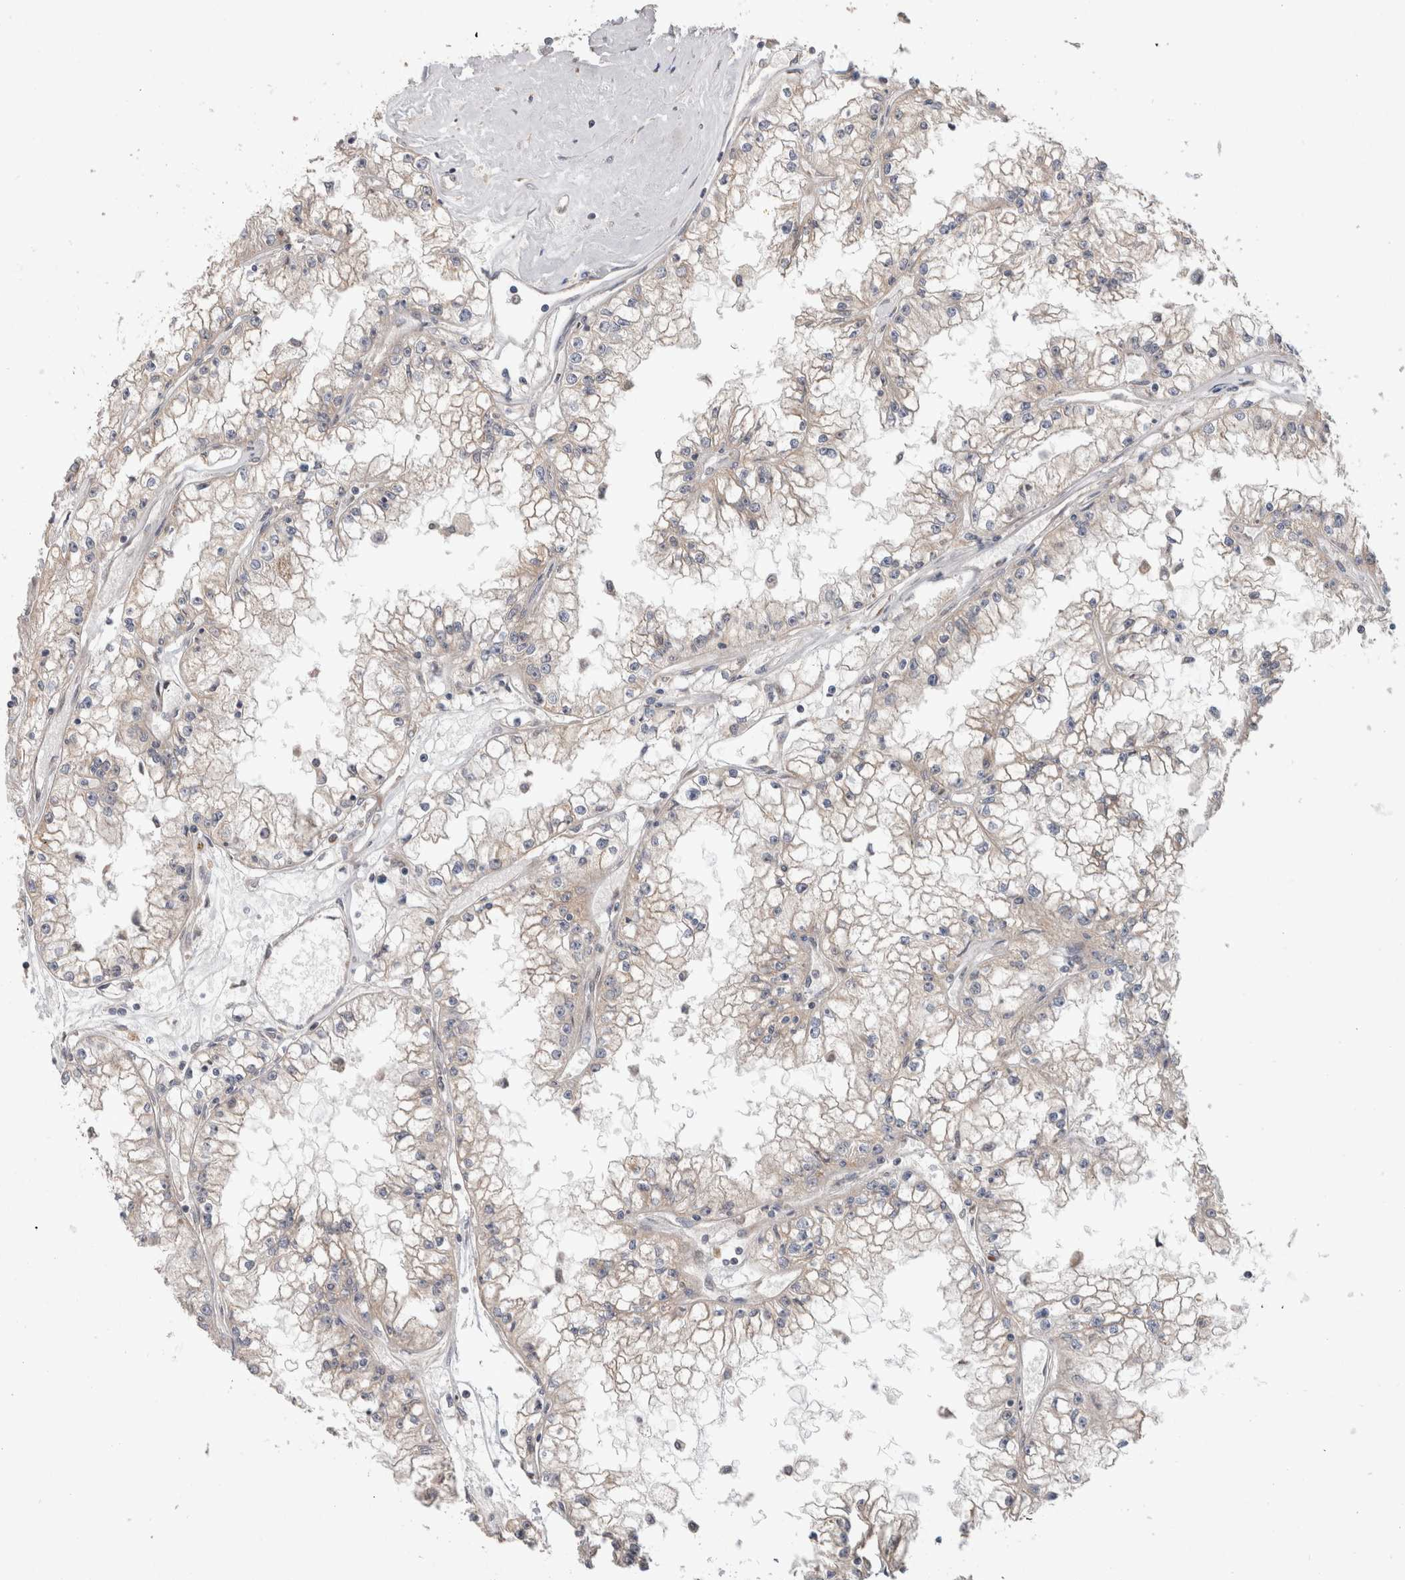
{"staining": {"intensity": "weak", "quantity": "<25%", "location": "cytoplasmic/membranous"}, "tissue": "renal cancer", "cell_type": "Tumor cells", "image_type": "cancer", "snomed": [{"axis": "morphology", "description": "Adenocarcinoma, NOS"}, {"axis": "topography", "description": "Kidney"}], "caption": "This is an immunohistochemistry photomicrograph of renal adenocarcinoma. There is no staining in tumor cells.", "gene": "TRIM5", "patient": {"sex": "male", "age": 56}}